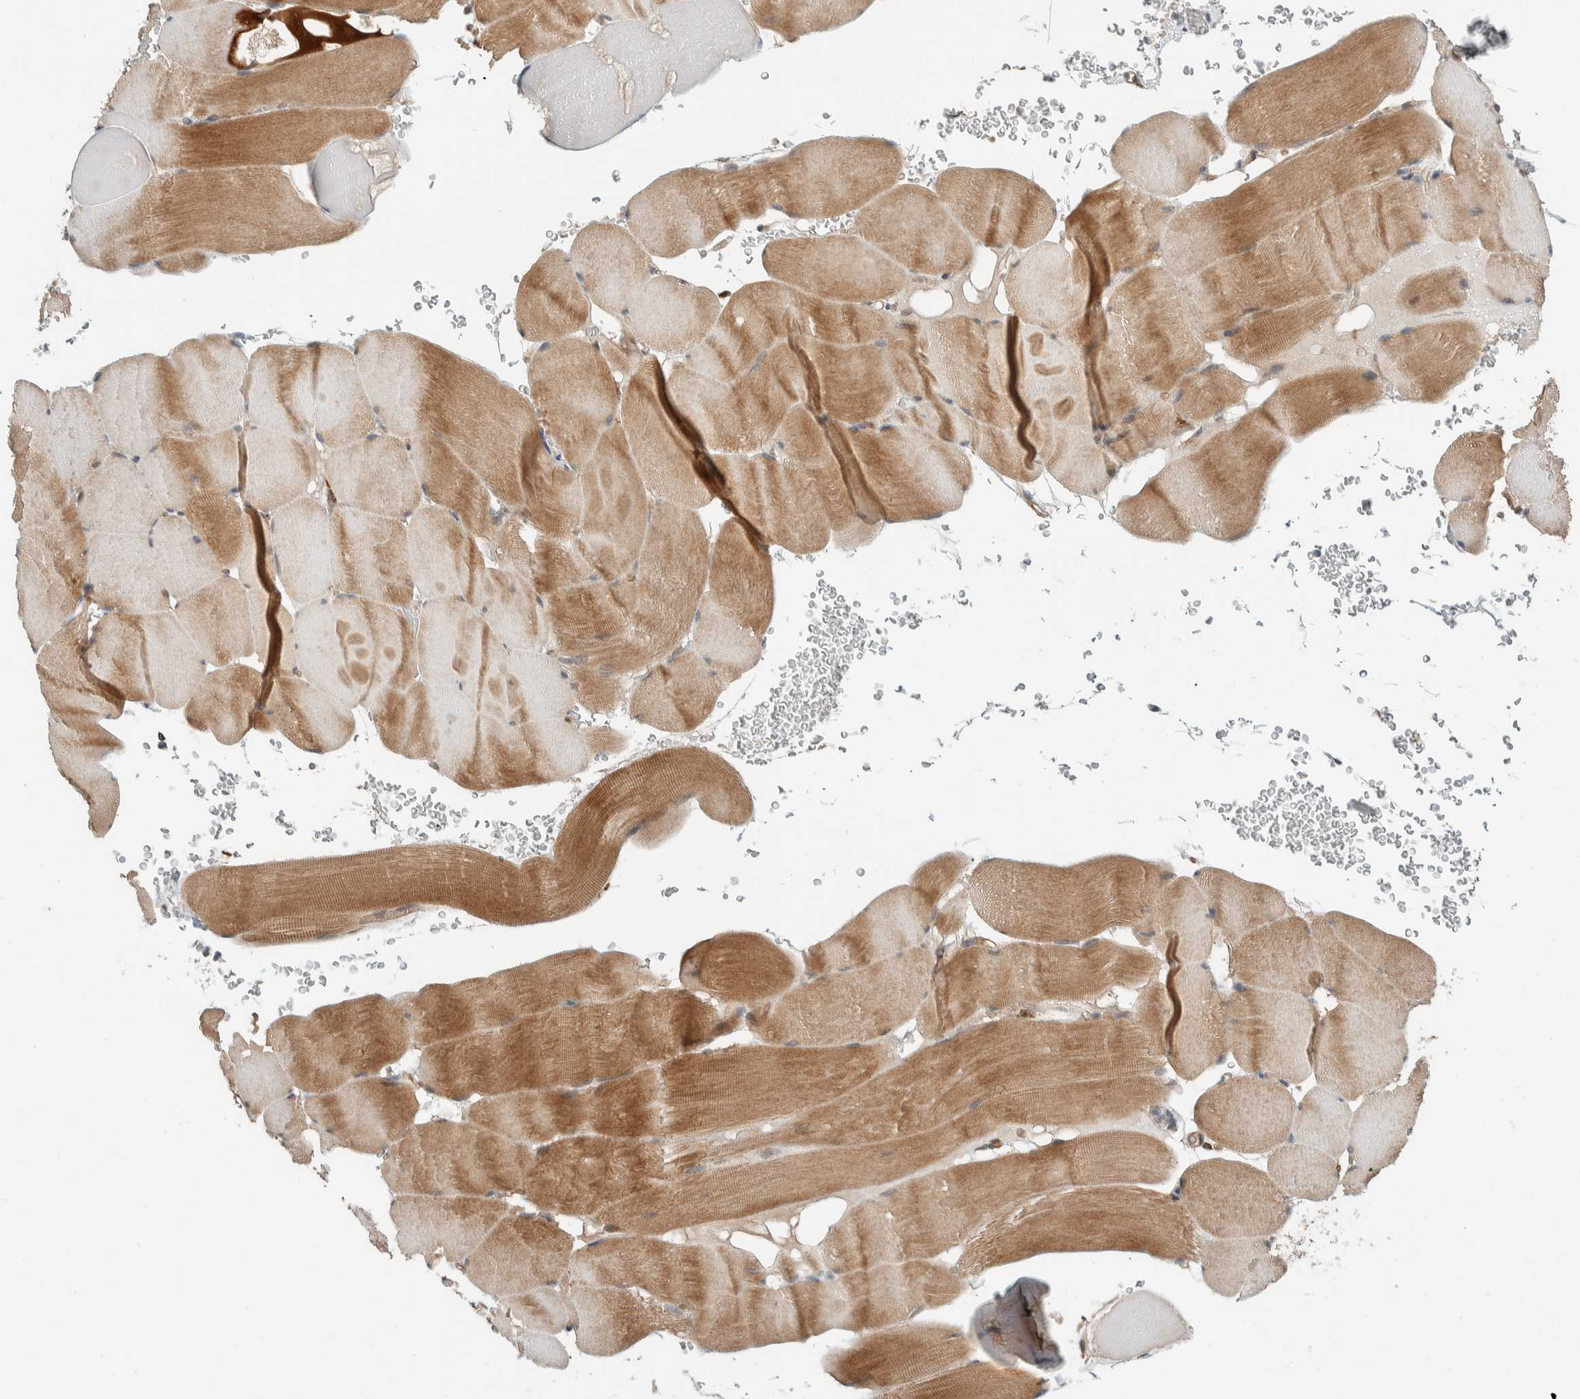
{"staining": {"intensity": "moderate", "quantity": ">75%", "location": "cytoplasmic/membranous"}, "tissue": "skeletal muscle", "cell_type": "Myocytes", "image_type": "normal", "snomed": [{"axis": "morphology", "description": "Normal tissue, NOS"}, {"axis": "topography", "description": "Skeletal muscle"}], "caption": "DAB immunohistochemical staining of benign skeletal muscle displays moderate cytoplasmic/membranous protein expression in approximately >75% of myocytes. (DAB IHC, brown staining for protein, blue staining for nuclei).", "gene": "CTBP2", "patient": {"sex": "male", "age": 62}}